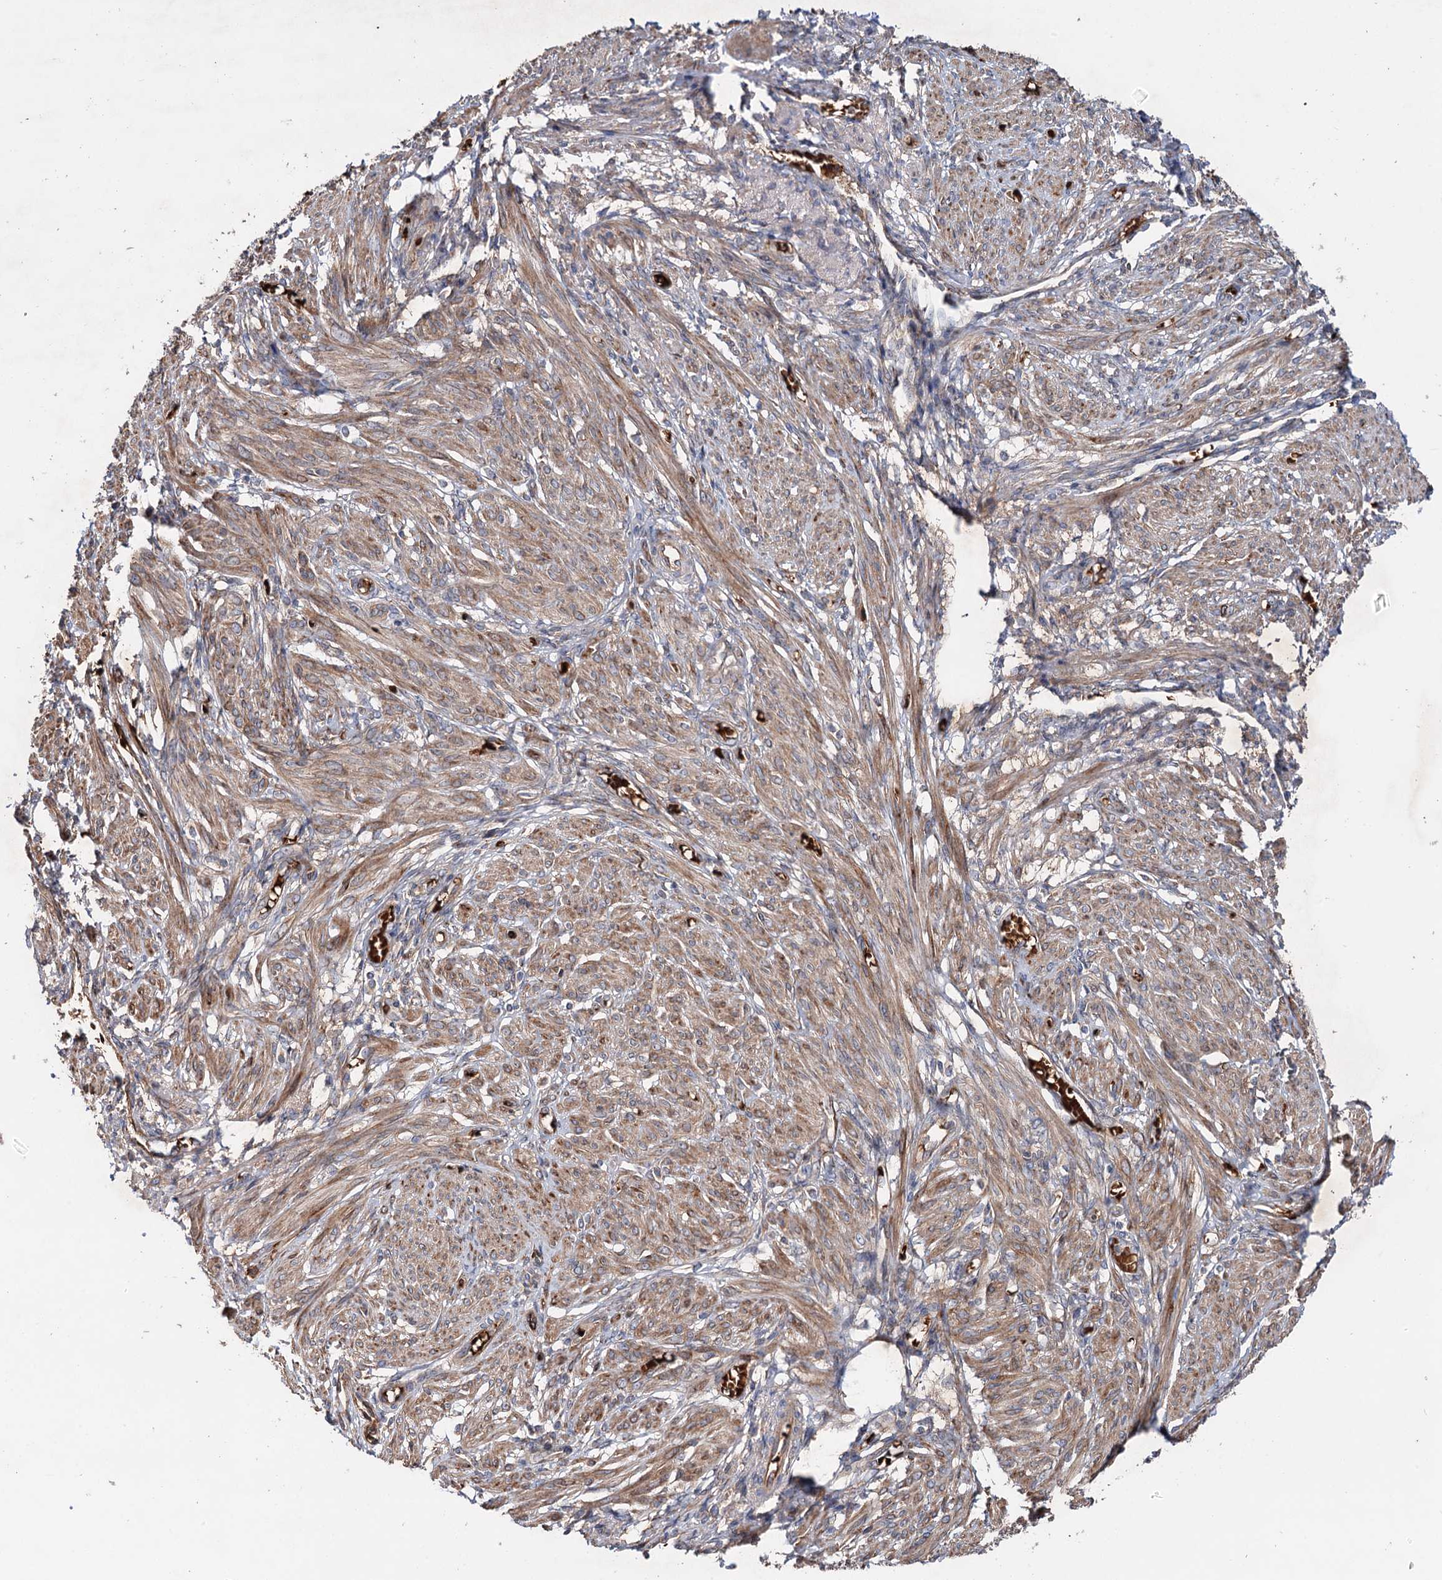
{"staining": {"intensity": "moderate", "quantity": "25%-75%", "location": "cytoplasmic/membranous"}, "tissue": "smooth muscle", "cell_type": "Smooth muscle cells", "image_type": "normal", "snomed": [{"axis": "morphology", "description": "Normal tissue, NOS"}, {"axis": "topography", "description": "Smooth muscle"}], "caption": "Smooth muscle cells demonstrate medium levels of moderate cytoplasmic/membranous positivity in about 25%-75% of cells in unremarkable human smooth muscle. The protein is shown in brown color, while the nuclei are stained blue.", "gene": "PTDSS2", "patient": {"sex": "female", "age": 39}}